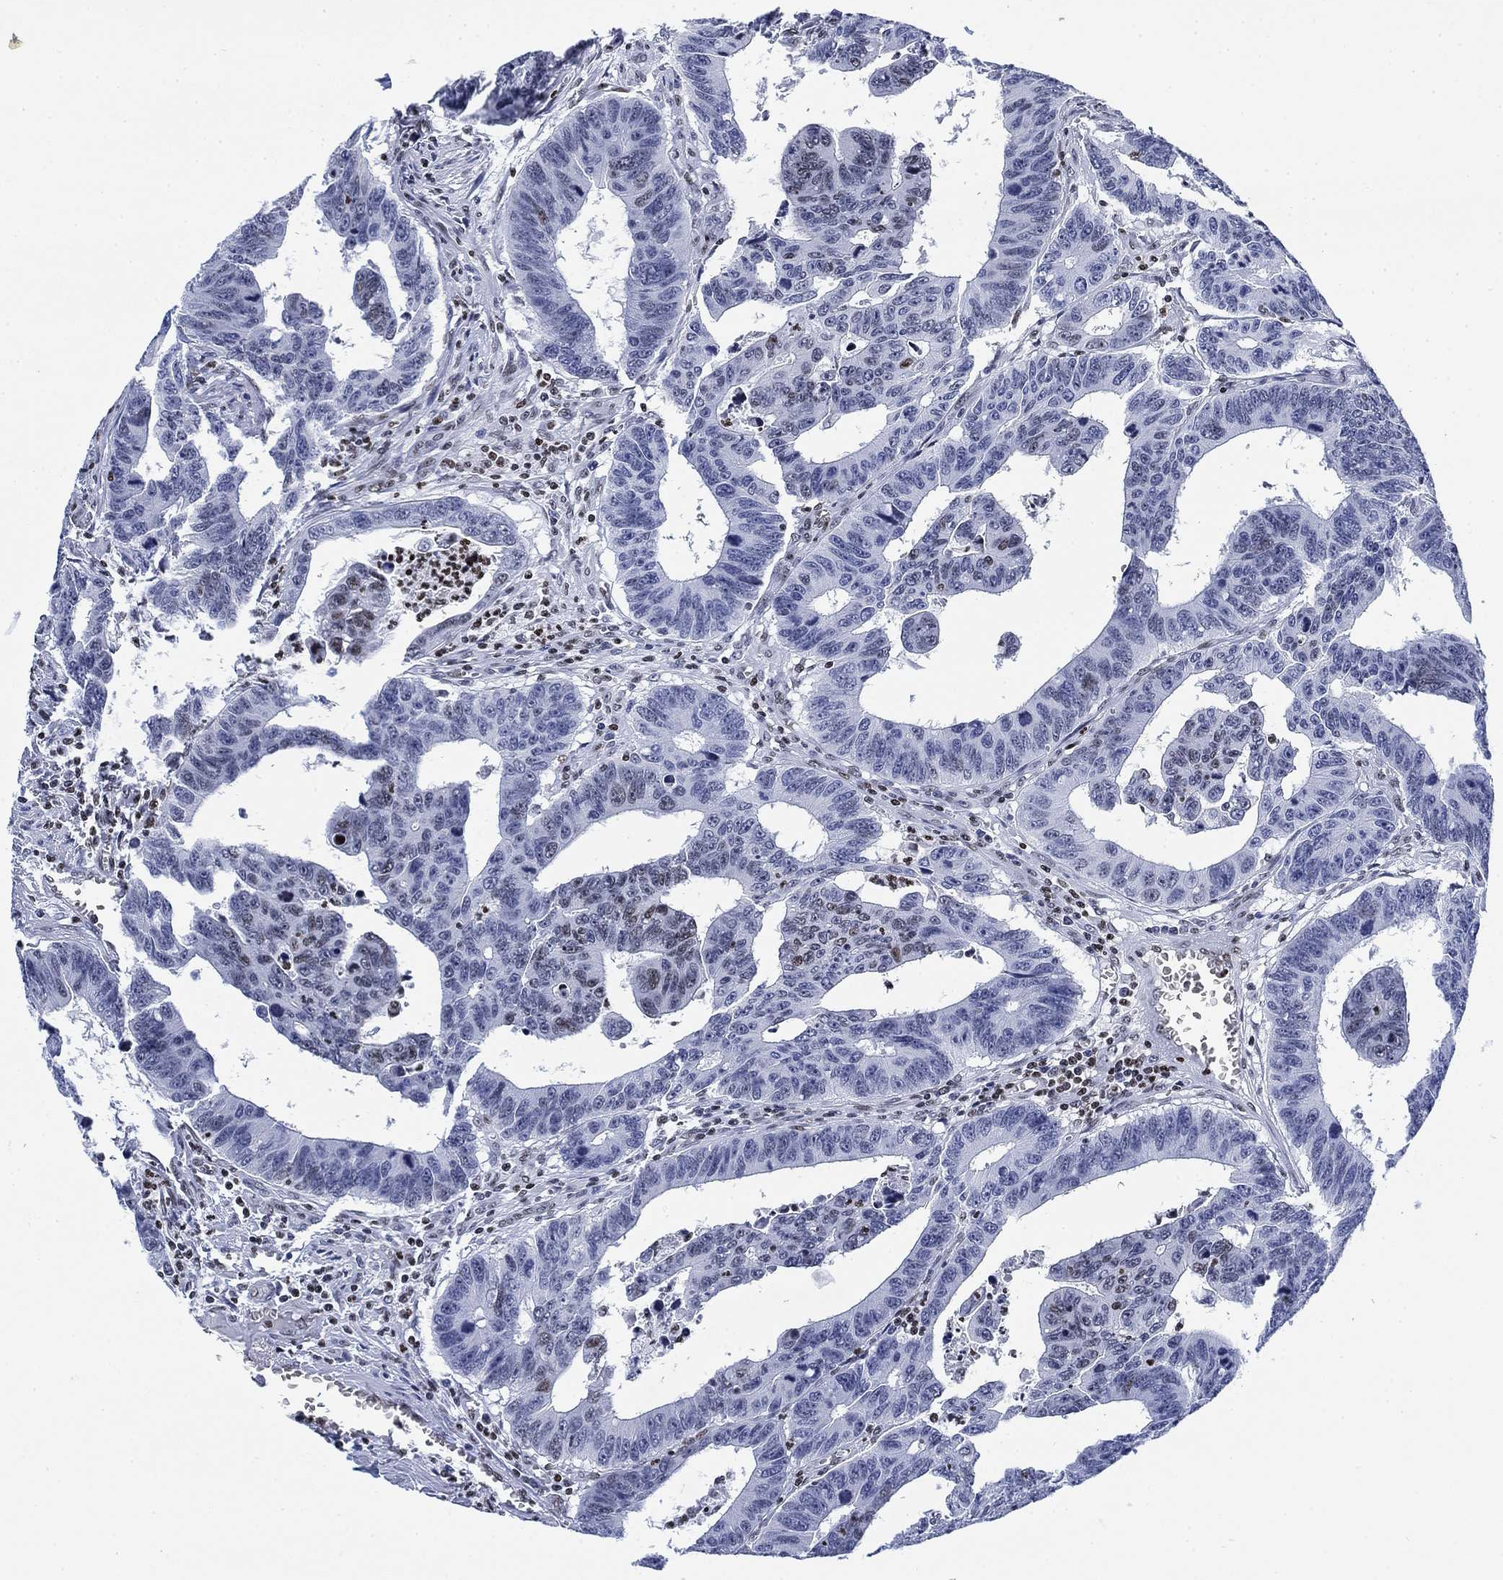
{"staining": {"intensity": "negative", "quantity": "none", "location": "none"}, "tissue": "colorectal cancer", "cell_type": "Tumor cells", "image_type": "cancer", "snomed": [{"axis": "morphology", "description": "Adenocarcinoma, NOS"}, {"axis": "topography", "description": "Appendix"}, {"axis": "topography", "description": "Colon"}, {"axis": "topography", "description": "Cecum"}, {"axis": "topography", "description": "Colon asc"}], "caption": "This is a photomicrograph of IHC staining of adenocarcinoma (colorectal), which shows no positivity in tumor cells. (DAB (3,3'-diaminobenzidine) IHC, high magnification).", "gene": "H1-10", "patient": {"sex": "female", "age": 85}}